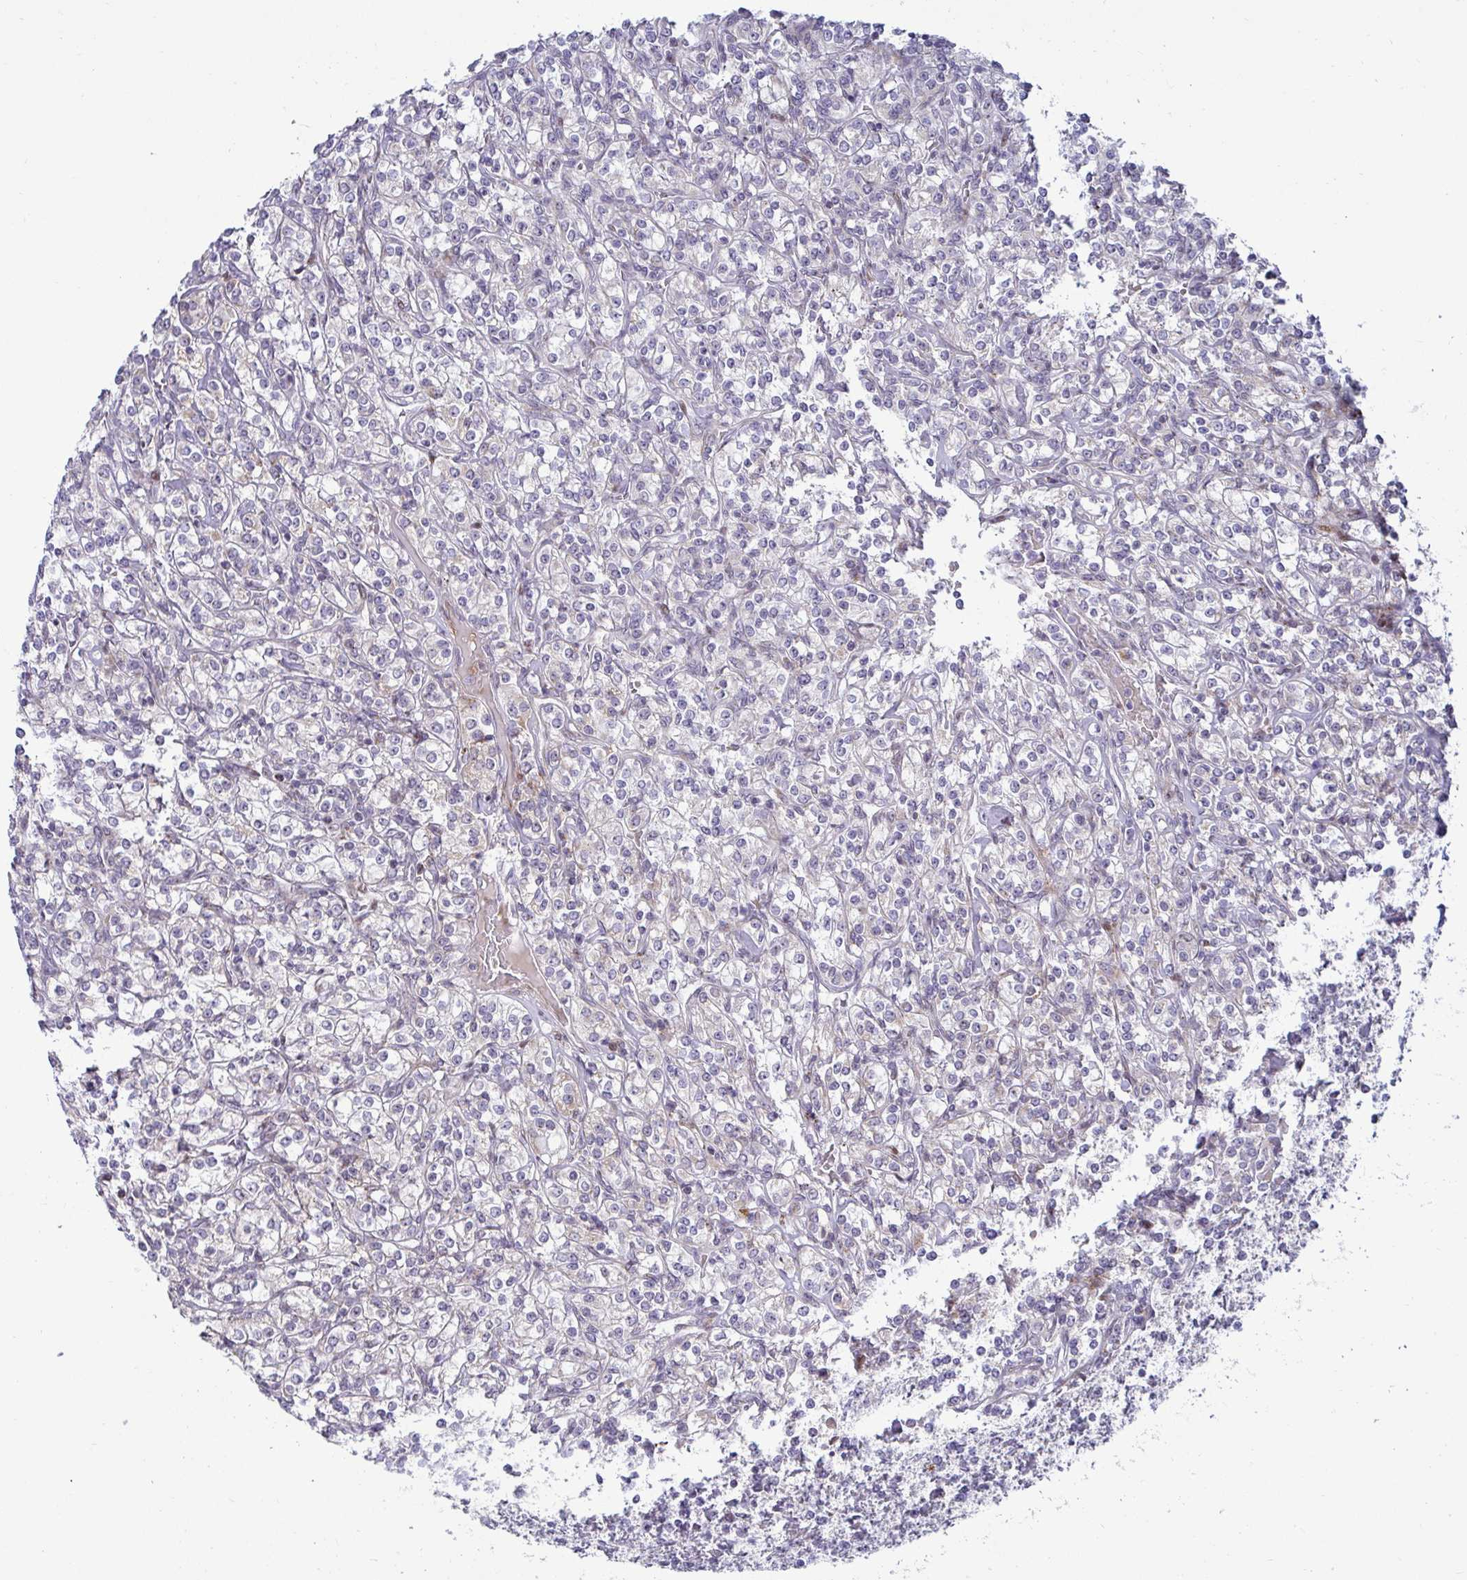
{"staining": {"intensity": "negative", "quantity": "none", "location": "none"}, "tissue": "renal cancer", "cell_type": "Tumor cells", "image_type": "cancer", "snomed": [{"axis": "morphology", "description": "Adenocarcinoma, NOS"}, {"axis": "topography", "description": "Kidney"}], "caption": "IHC histopathology image of human renal cancer stained for a protein (brown), which displays no expression in tumor cells.", "gene": "DZIP1", "patient": {"sex": "male", "age": 77}}